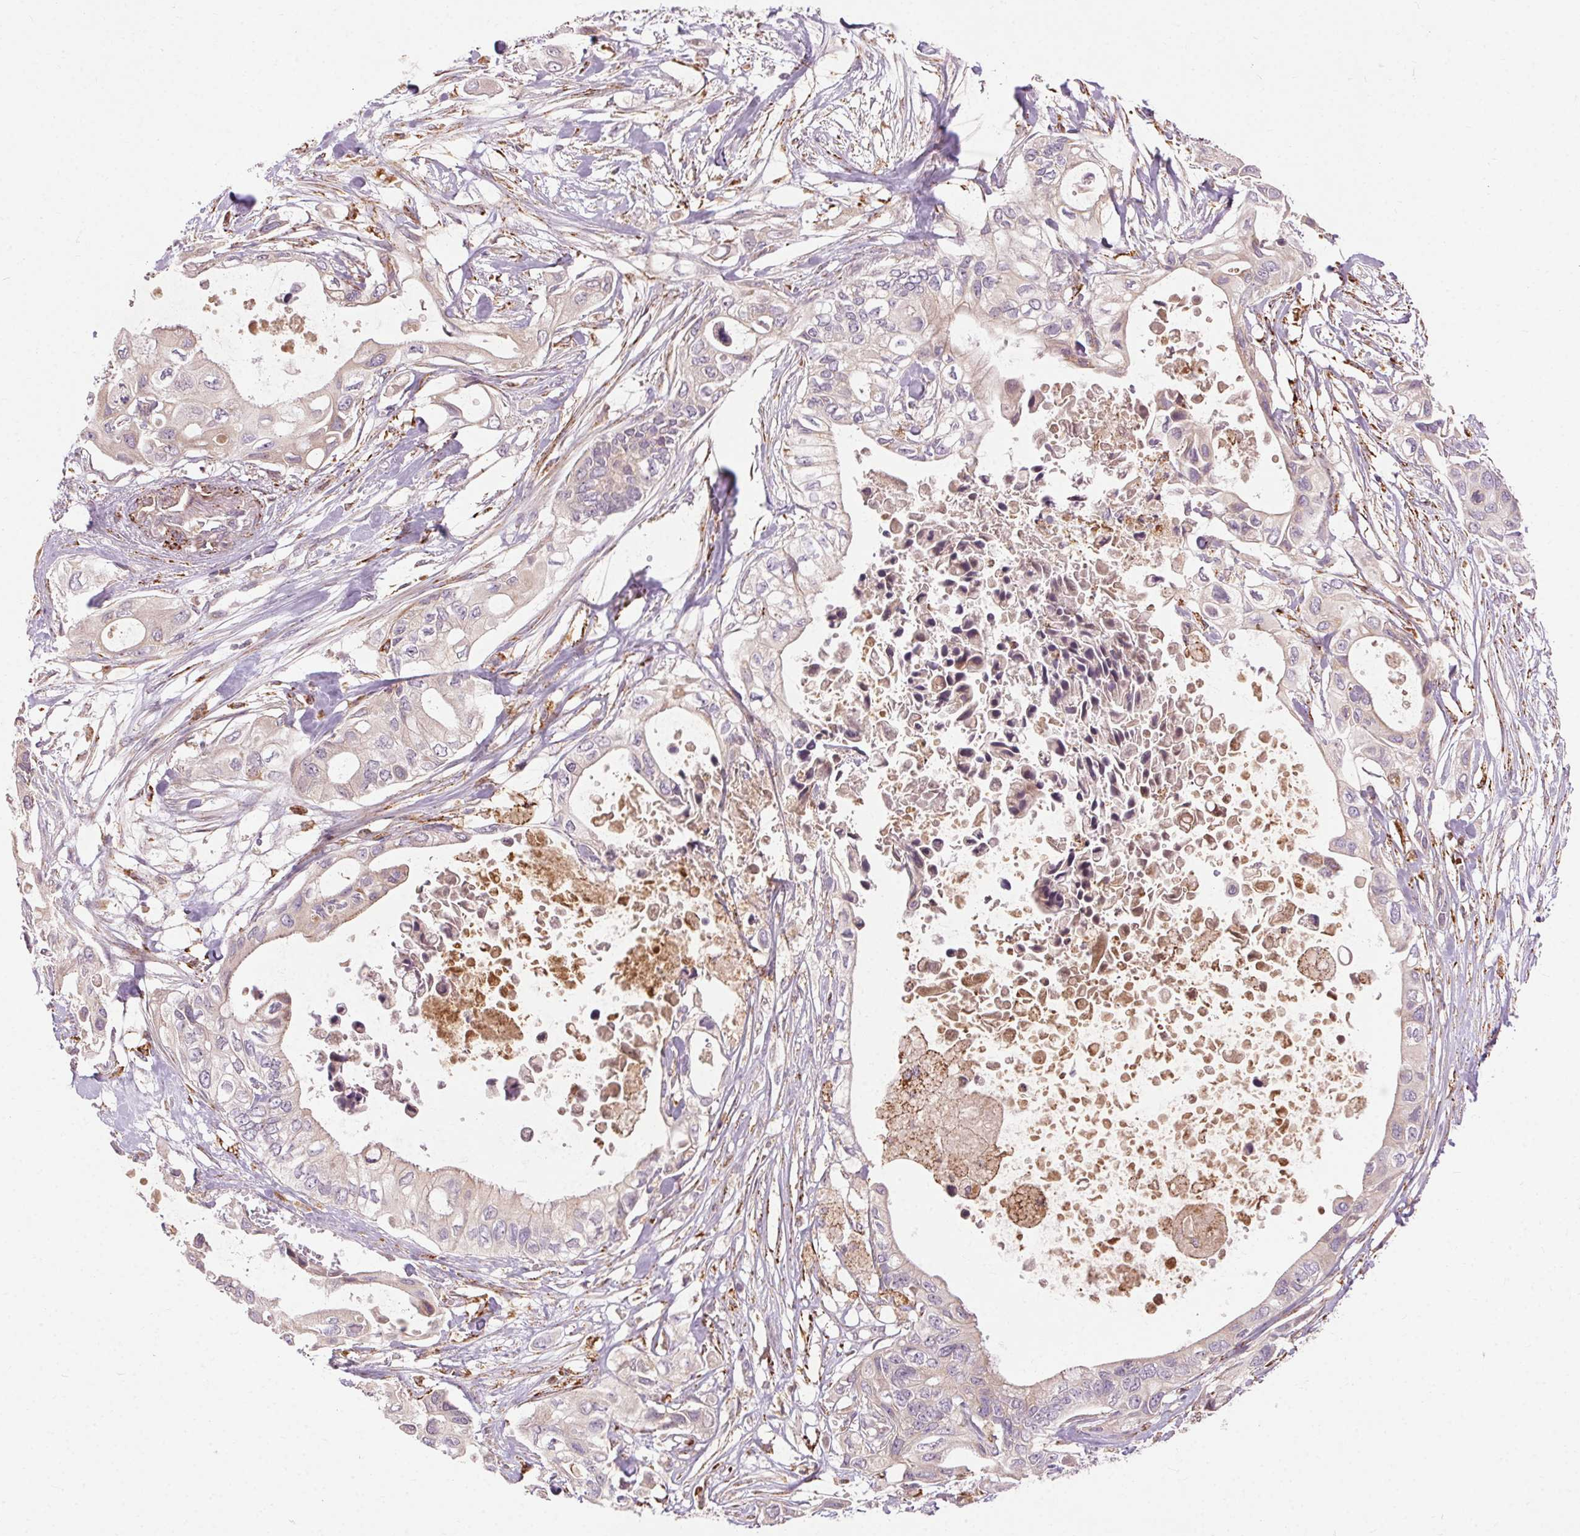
{"staining": {"intensity": "negative", "quantity": "none", "location": "none"}, "tissue": "pancreatic cancer", "cell_type": "Tumor cells", "image_type": "cancer", "snomed": [{"axis": "morphology", "description": "Adenocarcinoma, NOS"}, {"axis": "topography", "description": "Pancreas"}], "caption": "Immunohistochemistry (IHC) micrograph of pancreatic adenocarcinoma stained for a protein (brown), which shows no positivity in tumor cells.", "gene": "REP15", "patient": {"sex": "female", "age": 63}}